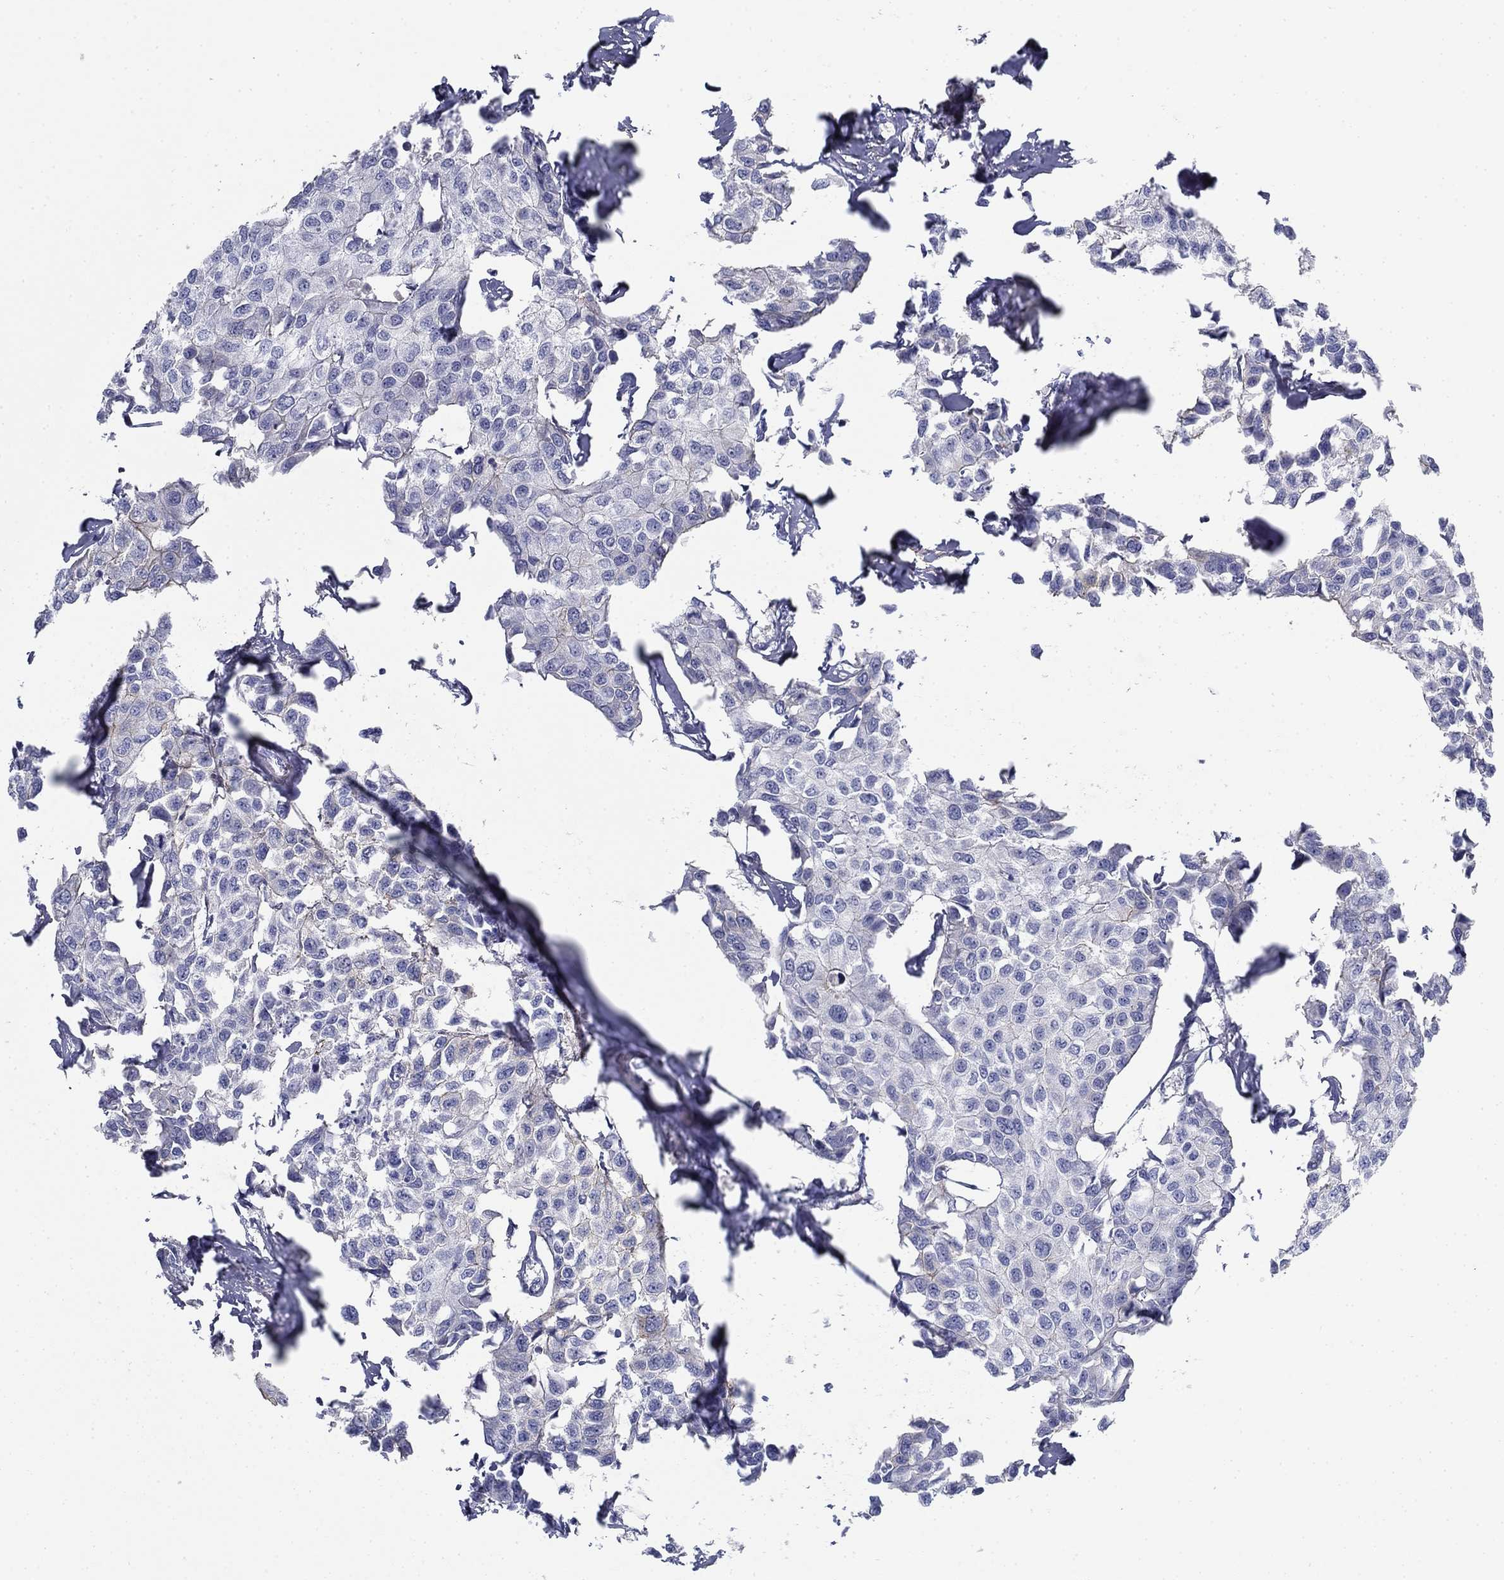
{"staining": {"intensity": "negative", "quantity": "none", "location": "none"}, "tissue": "breast cancer", "cell_type": "Tumor cells", "image_type": "cancer", "snomed": [{"axis": "morphology", "description": "Duct carcinoma"}, {"axis": "topography", "description": "Breast"}], "caption": "IHC micrograph of neoplastic tissue: human breast cancer stained with DAB (3,3'-diaminobenzidine) demonstrates no significant protein expression in tumor cells. (DAB immunohistochemistry with hematoxylin counter stain).", "gene": "GPC1", "patient": {"sex": "female", "age": 80}}